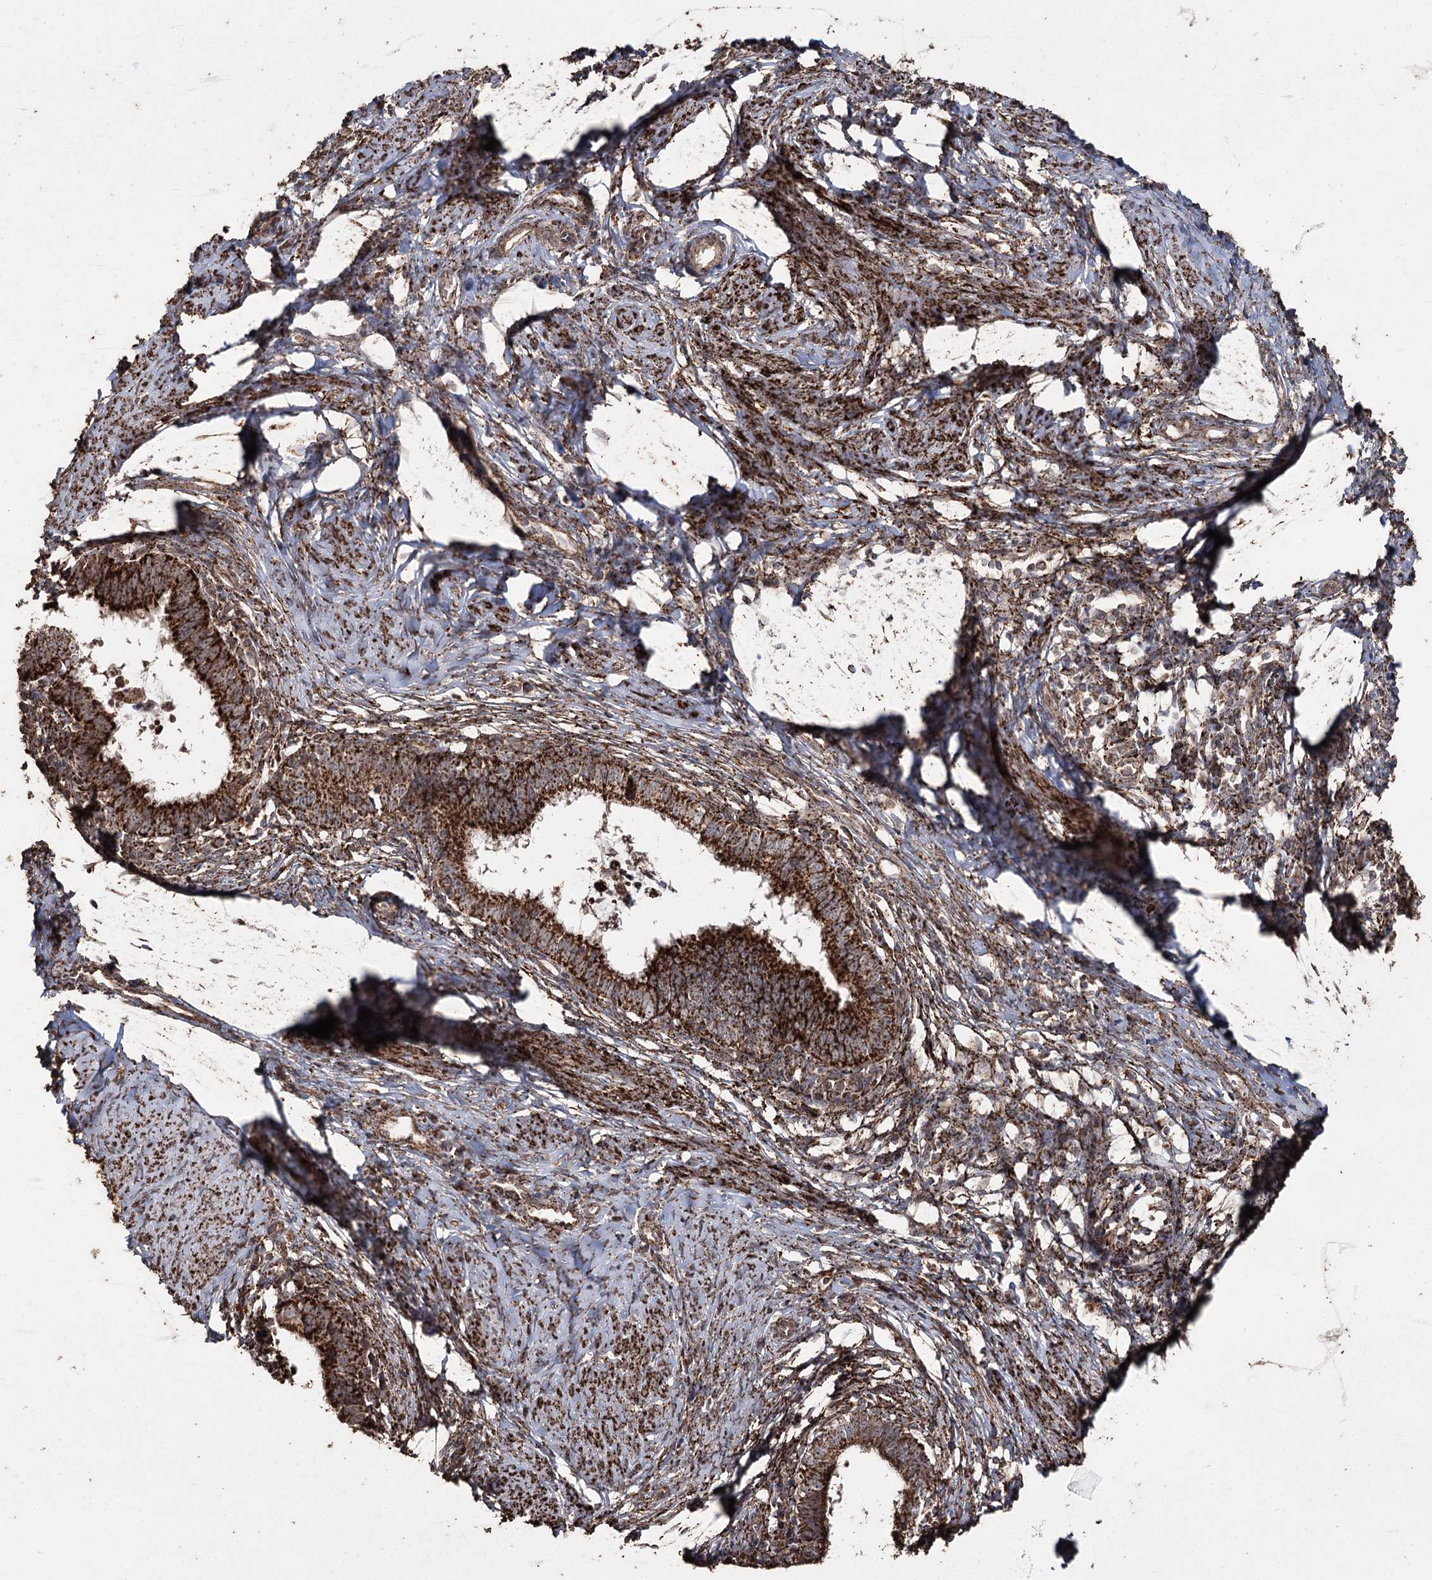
{"staining": {"intensity": "strong", "quantity": ">75%", "location": "cytoplasmic/membranous"}, "tissue": "cervical cancer", "cell_type": "Tumor cells", "image_type": "cancer", "snomed": [{"axis": "morphology", "description": "Adenocarcinoma, NOS"}, {"axis": "topography", "description": "Cervix"}], "caption": "Immunohistochemical staining of cervical adenocarcinoma reveals strong cytoplasmic/membranous protein staining in approximately >75% of tumor cells.", "gene": "SLF2", "patient": {"sex": "female", "age": 36}}